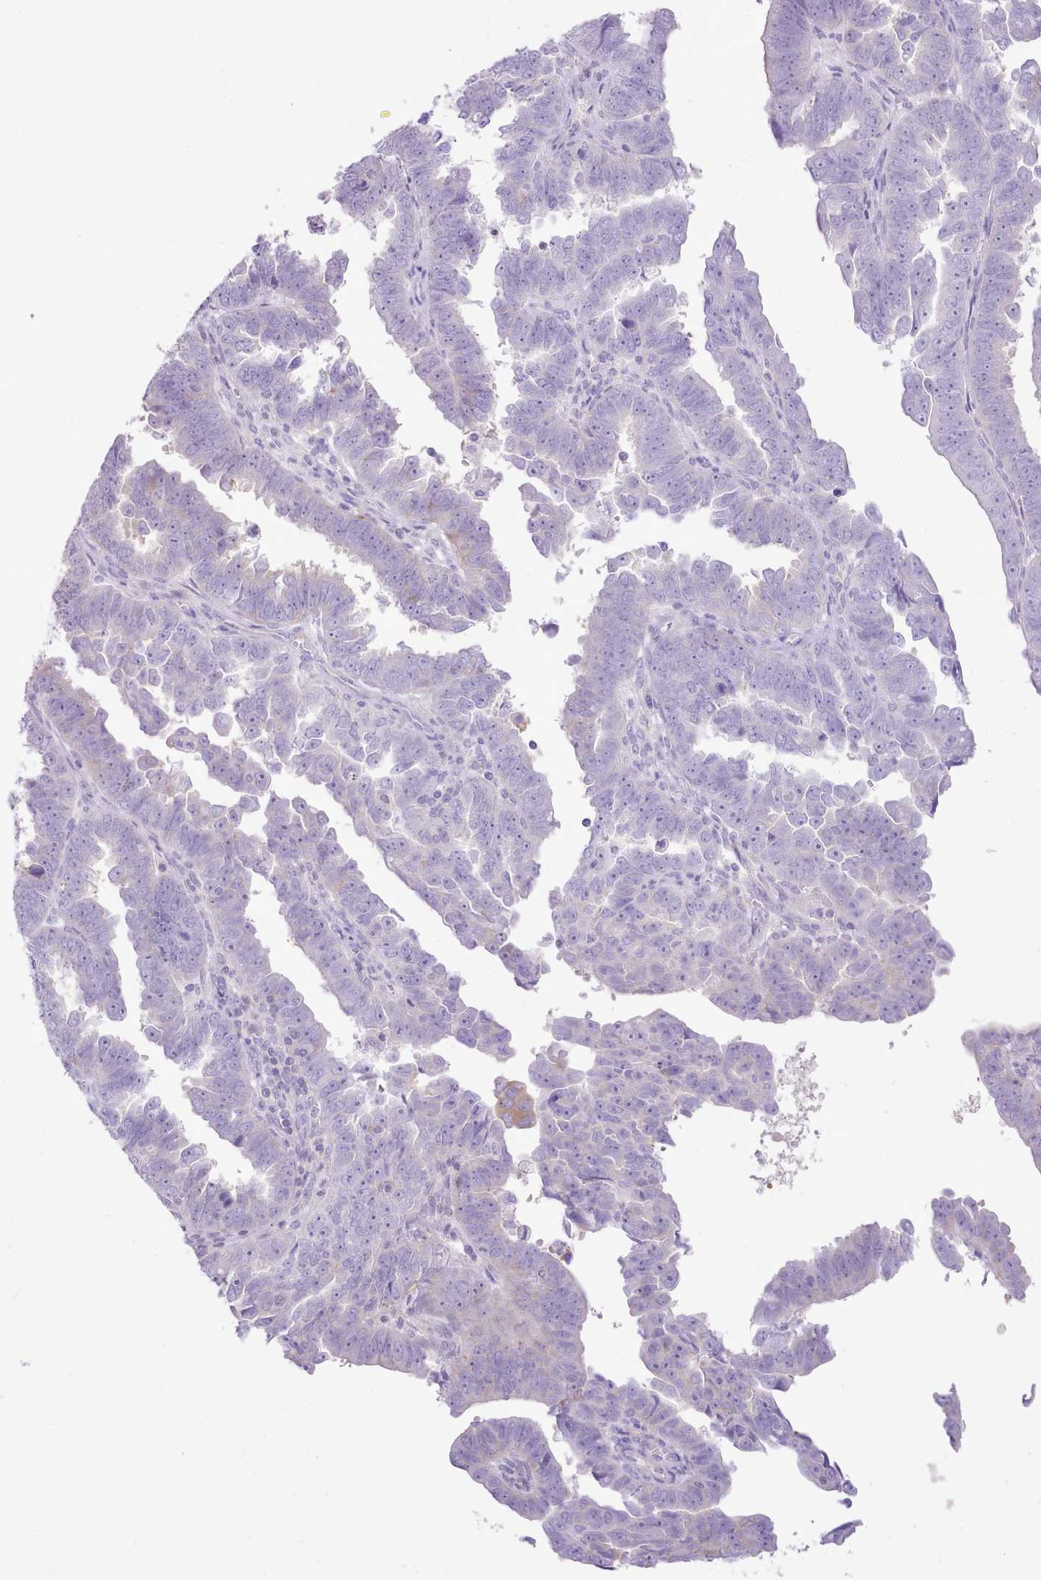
{"staining": {"intensity": "weak", "quantity": "<25%", "location": "cytoplasmic/membranous"}, "tissue": "endometrial cancer", "cell_type": "Tumor cells", "image_type": "cancer", "snomed": [{"axis": "morphology", "description": "Adenocarcinoma, NOS"}, {"axis": "topography", "description": "Endometrium"}], "caption": "An image of human adenocarcinoma (endometrial) is negative for staining in tumor cells. (DAB immunohistochemistry with hematoxylin counter stain).", "gene": "MDFI", "patient": {"sex": "female", "age": 75}}